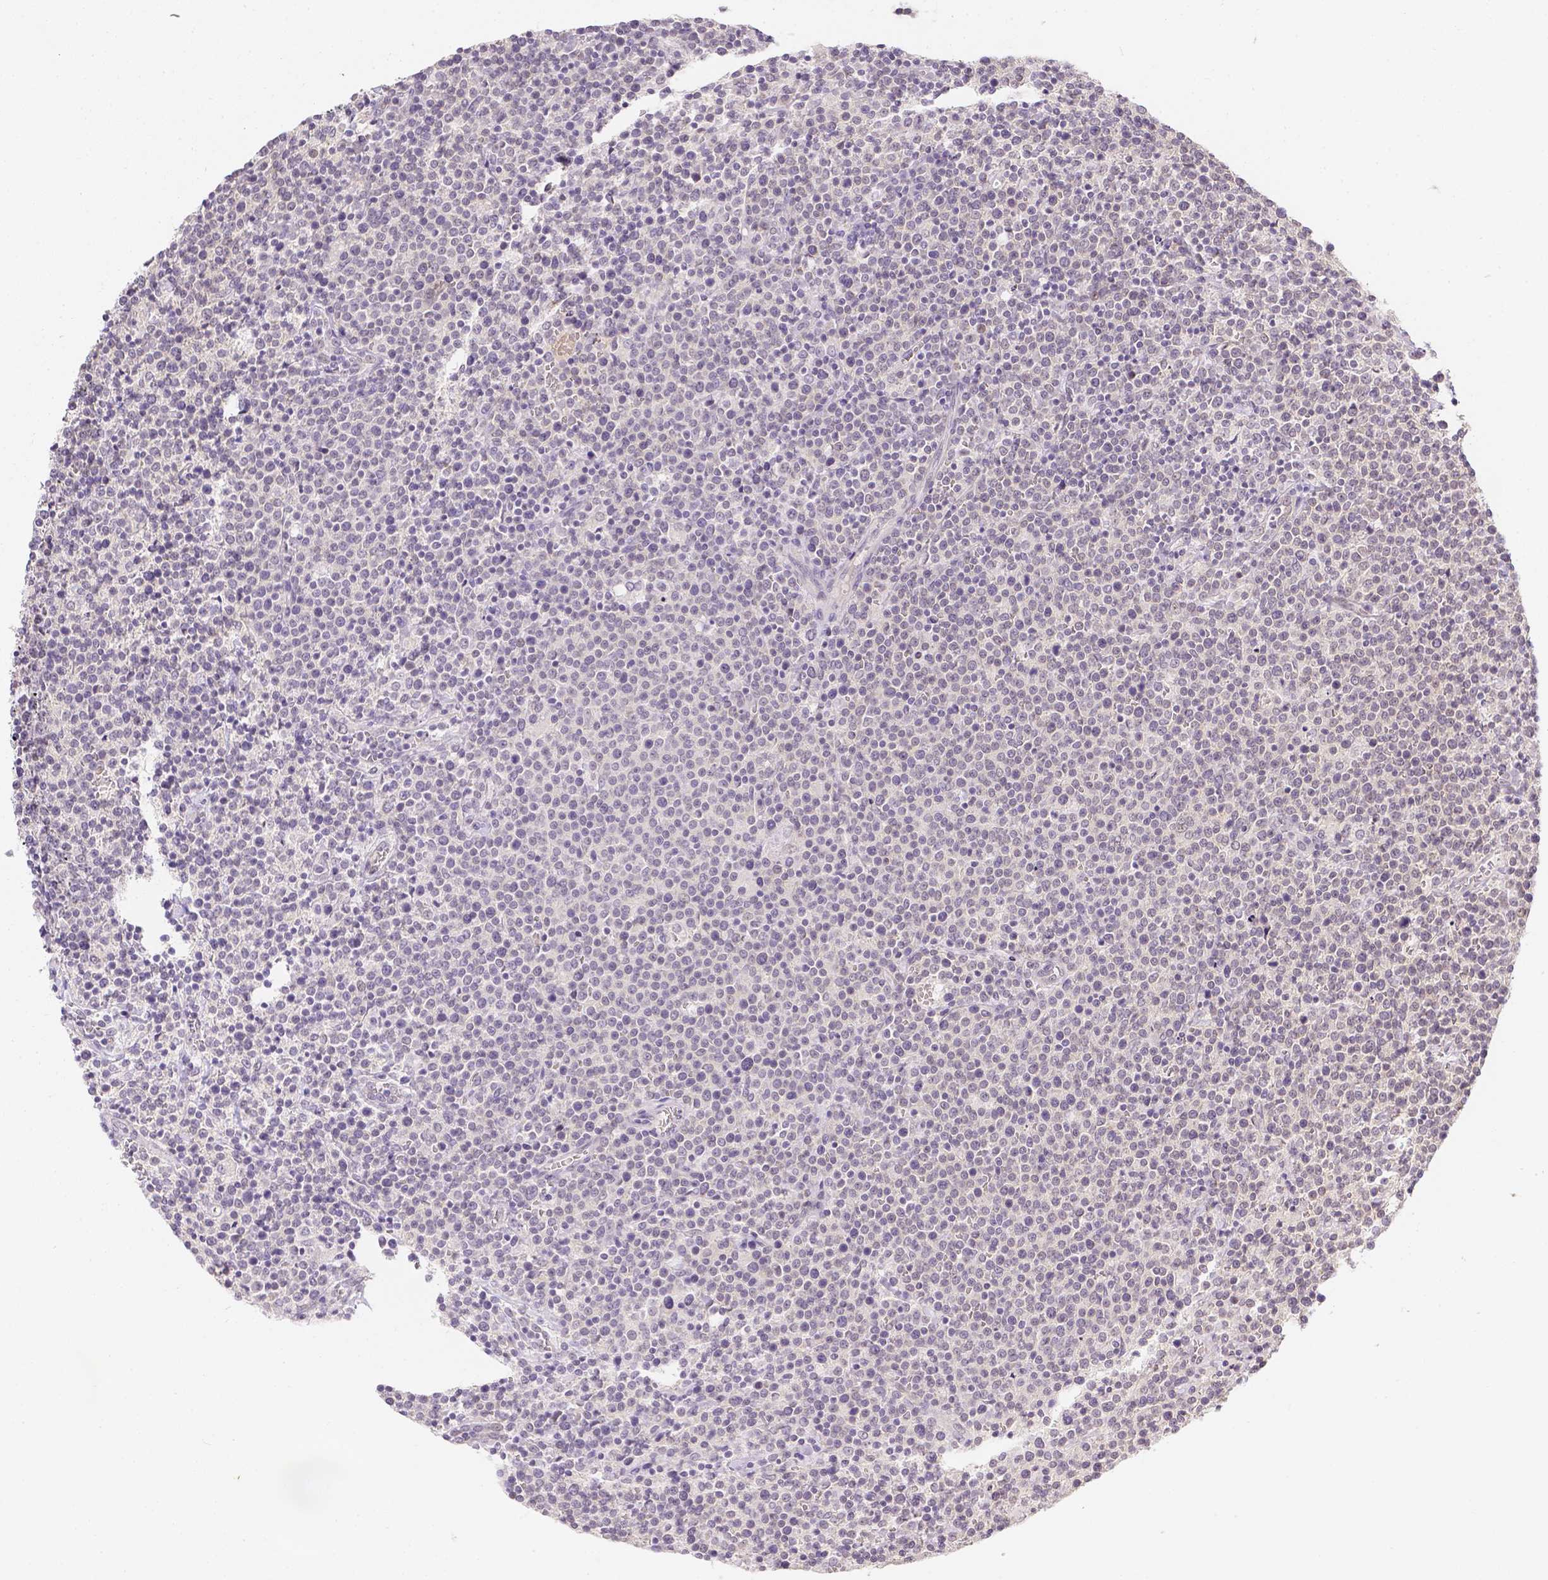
{"staining": {"intensity": "negative", "quantity": "none", "location": "none"}, "tissue": "lymphoma", "cell_type": "Tumor cells", "image_type": "cancer", "snomed": [{"axis": "morphology", "description": "Malignant lymphoma, non-Hodgkin's type, High grade"}, {"axis": "topography", "description": "Lymph node"}], "caption": "IHC histopathology image of neoplastic tissue: malignant lymphoma, non-Hodgkin's type (high-grade) stained with DAB demonstrates no significant protein expression in tumor cells.", "gene": "ZNF280B", "patient": {"sex": "male", "age": 61}}